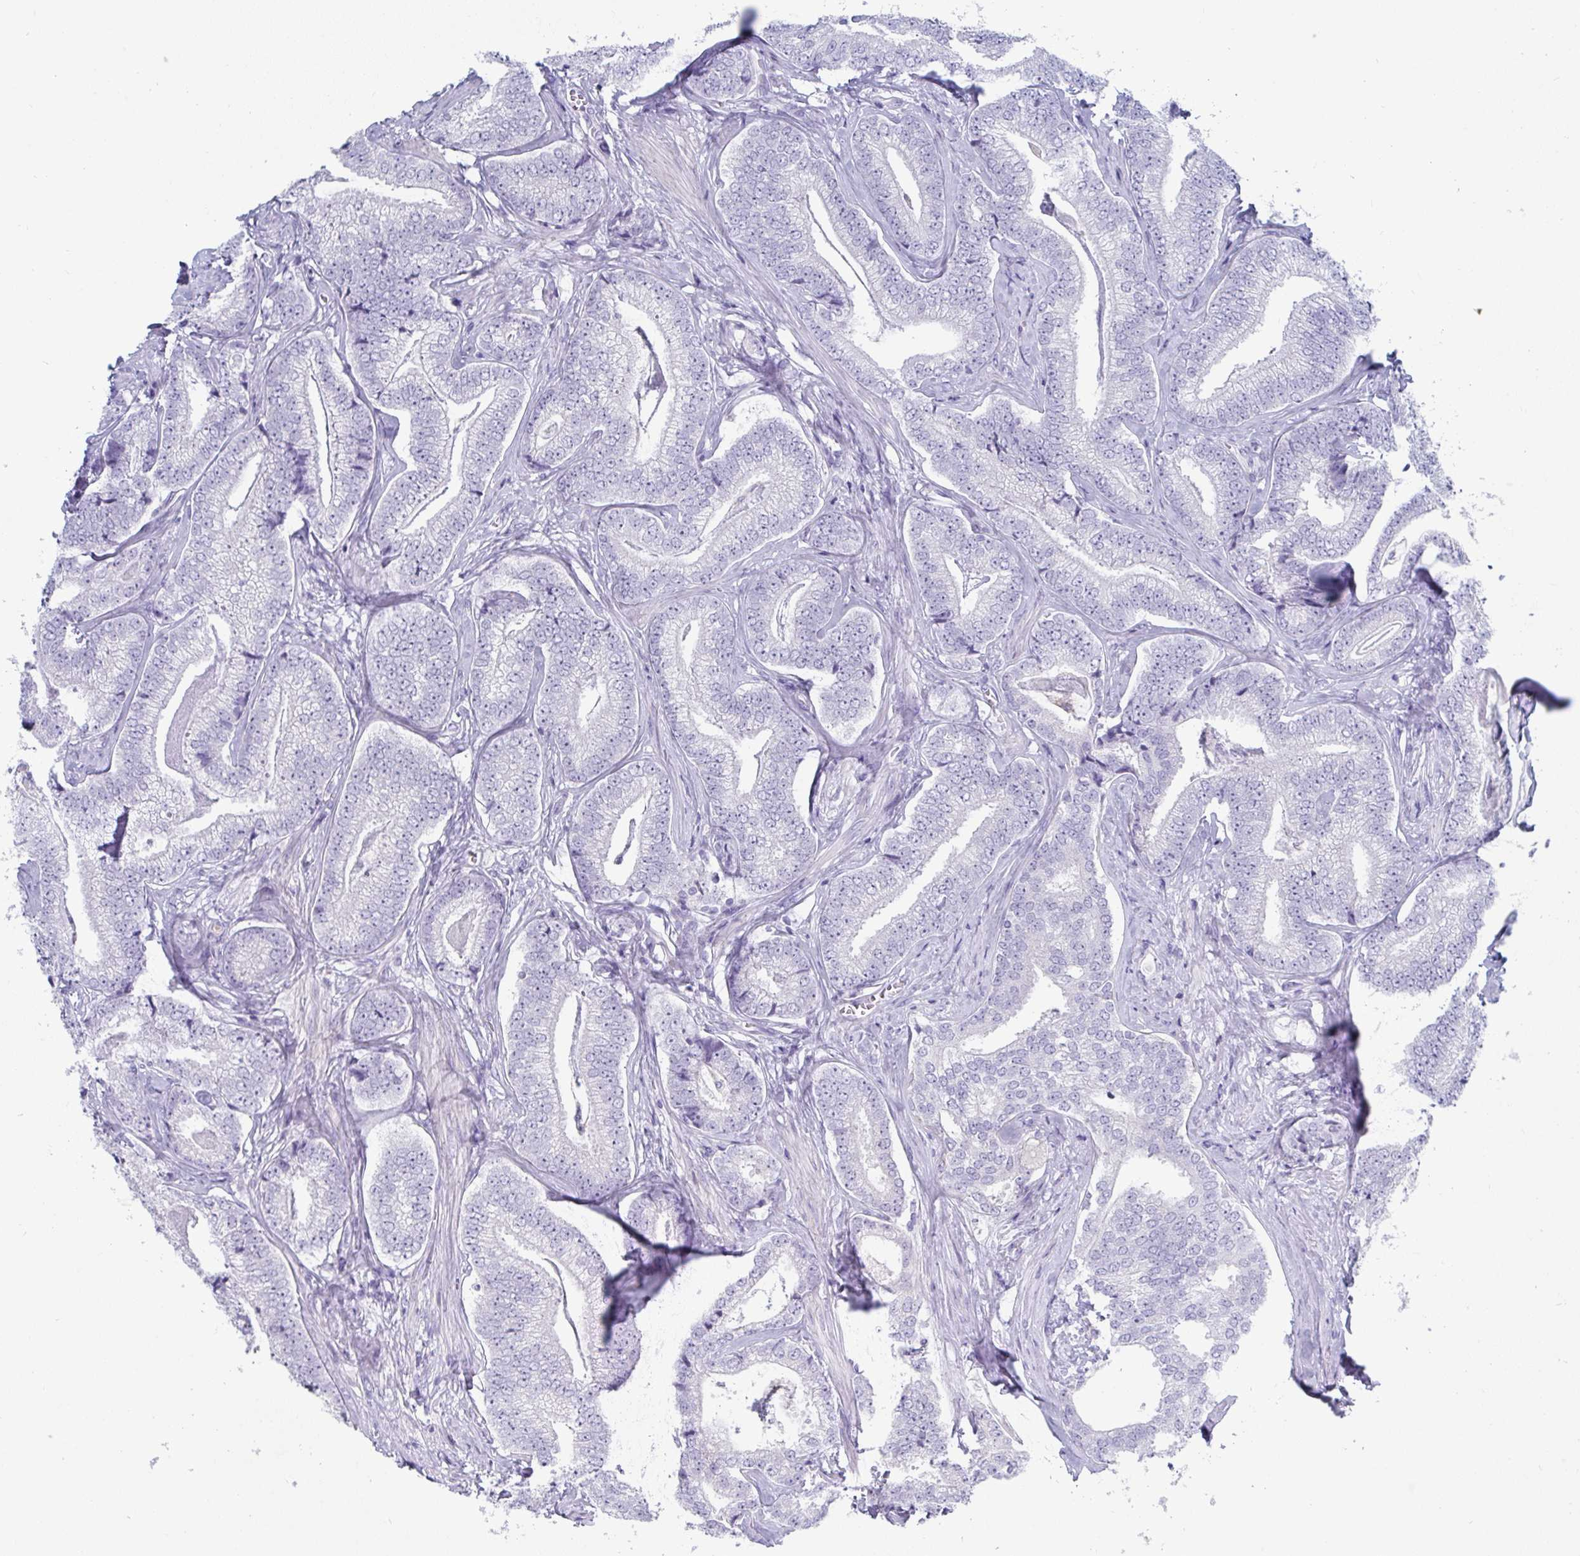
{"staining": {"intensity": "negative", "quantity": "none", "location": "none"}, "tissue": "prostate cancer", "cell_type": "Tumor cells", "image_type": "cancer", "snomed": [{"axis": "morphology", "description": "Adenocarcinoma, Low grade"}, {"axis": "topography", "description": "Prostate"}], "caption": "This is a photomicrograph of immunohistochemistry staining of prostate cancer (adenocarcinoma (low-grade)), which shows no positivity in tumor cells. (Stains: DAB (3,3'-diaminobenzidine) immunohistochemistry with hematoxylin counter stain, Microscopy: brightfield microscopy at high magnification).", "gene": "MGAM2", "patient": {"sex": "male", "age": 63}}